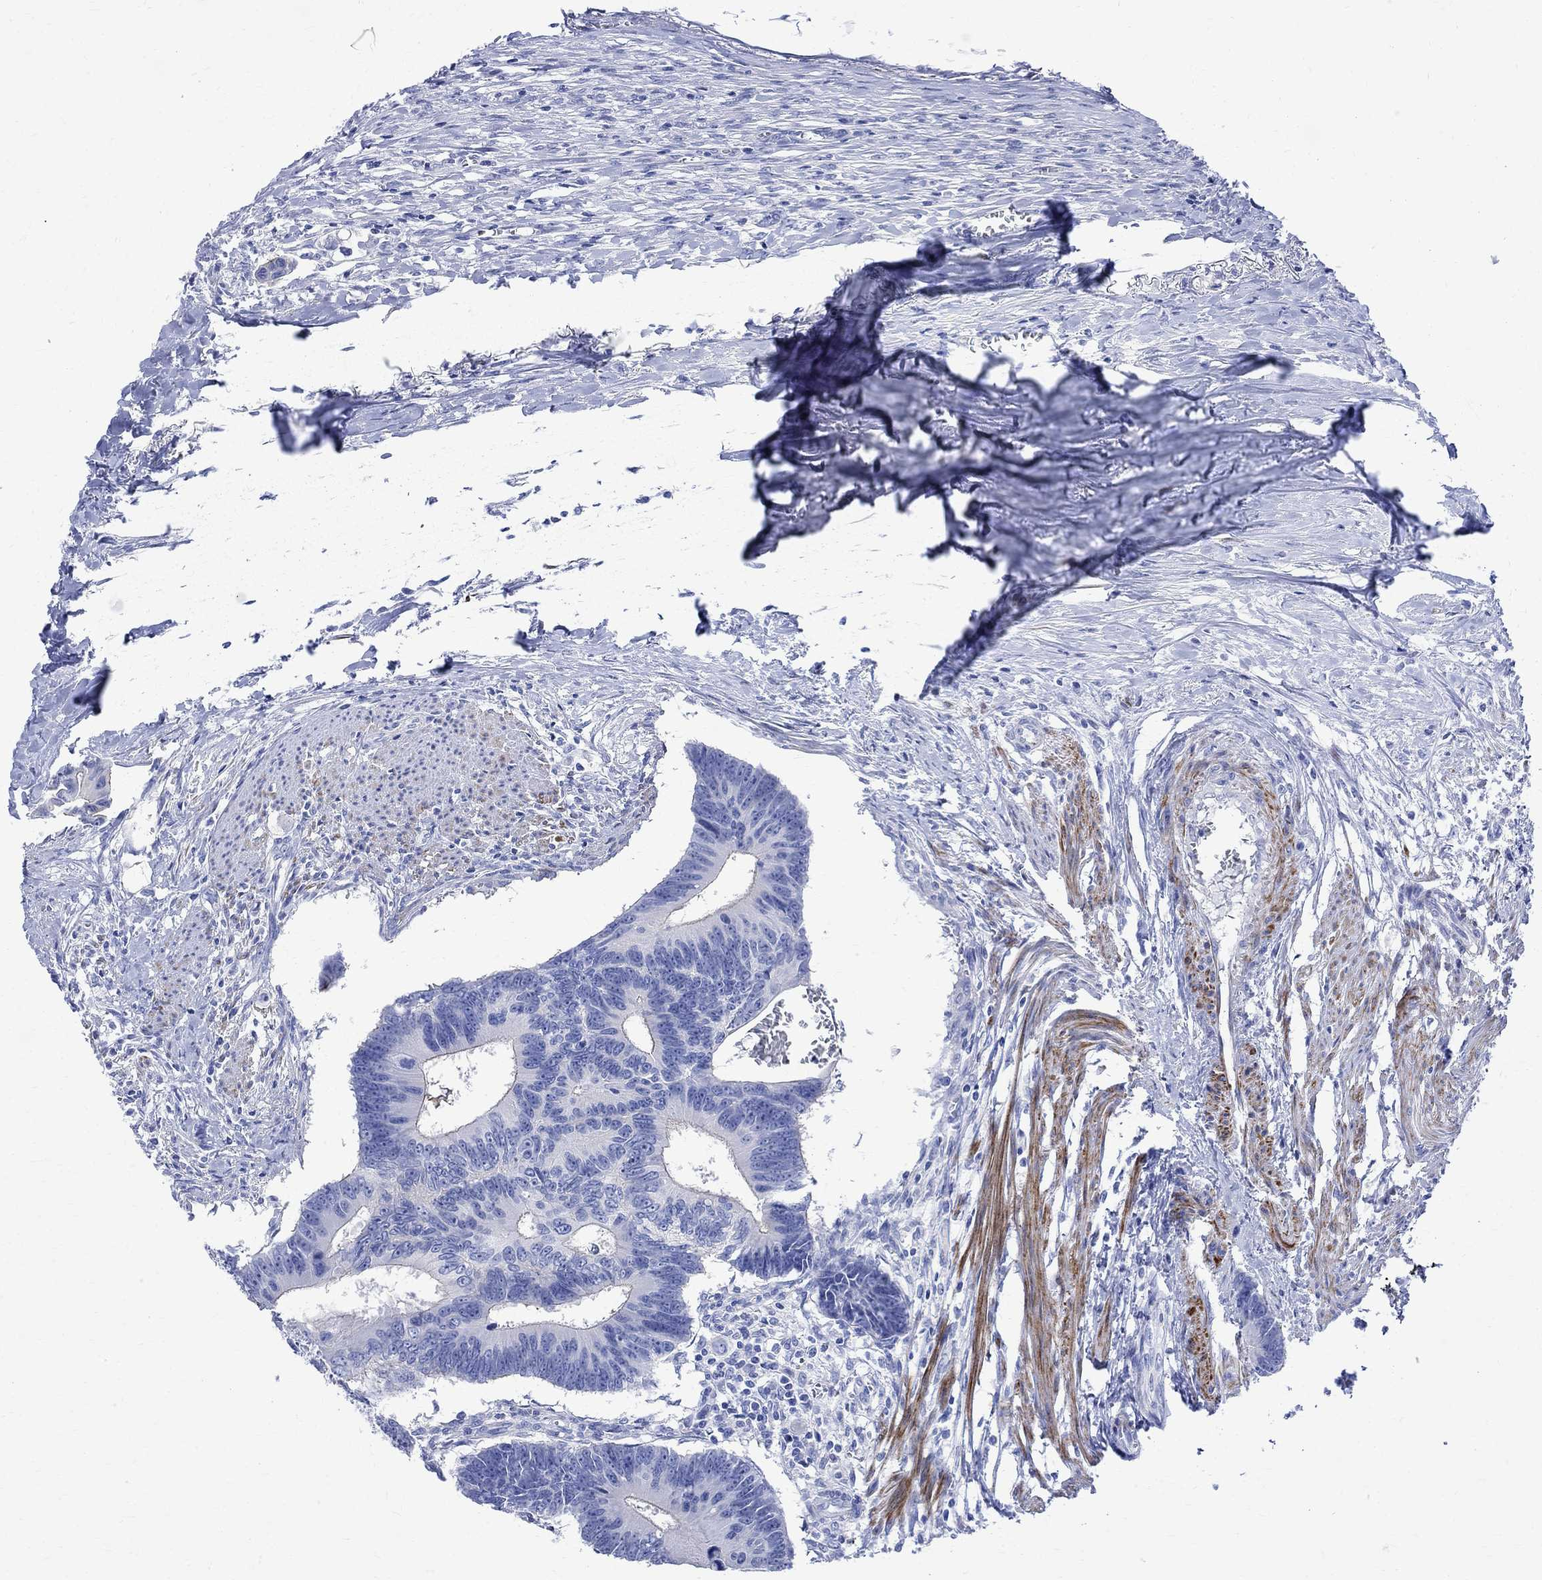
{"staining": {"intensity": "negative", "quantity": "none", "location": "none"}, "tissue": "colorectal cancer", "cell_type": "Tumor cells", "image_type": "cancer", "snomed": [{"axis": "morphology", "description": "Adenocarcinoma, NOS"}, {"axis": "topography", "description": "Colon"}], "caption": "A high-resolution histopathology image shows IHC staining of colorectal adenocarcinoma, which reveals no significant expression in tumor cells.", "gene": "PARVB", "patient": {"sex": "male", "age": 70}}